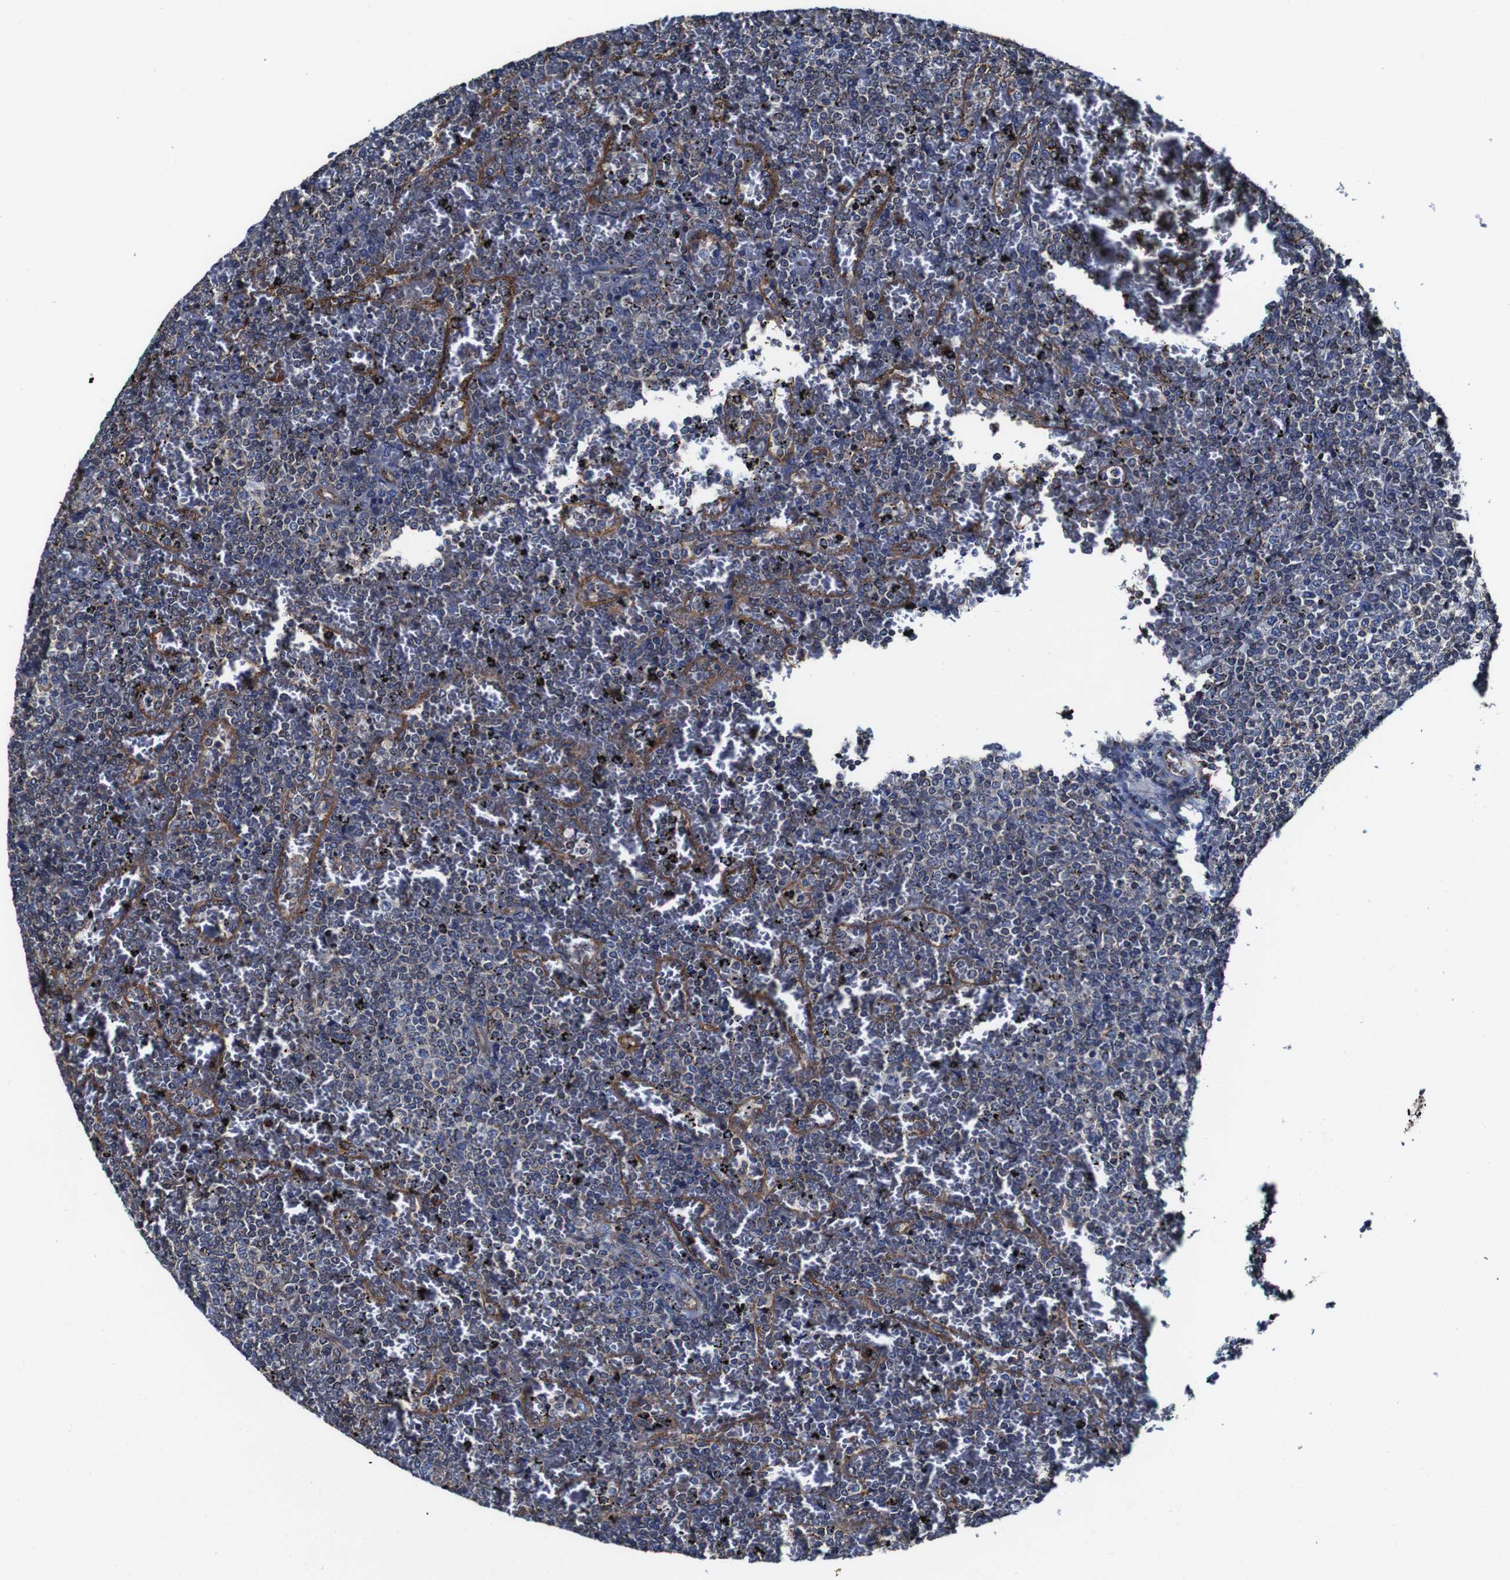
{"staining": {"intensity": "negative", "quantity": "none", "location": "none"}, "tissue": "lymphoma", "cell_type": "Tumor cells", "image_type": "cancer", "snomed": [{"axis": "morphology", "description": "Malignant lymphoma, non-Hodgkin's type, Low grade"}, {"axis": "topography", "description": "Spleen"}], "caption": "This micrograph is of lymphoma stained with immunohistochemistry to label a protein in brown with the nuclei are counter-stained blue. There is no expression in tumor cells.", "gene": "CSF1R", "patient": {"sex": "female", "age": 77}}